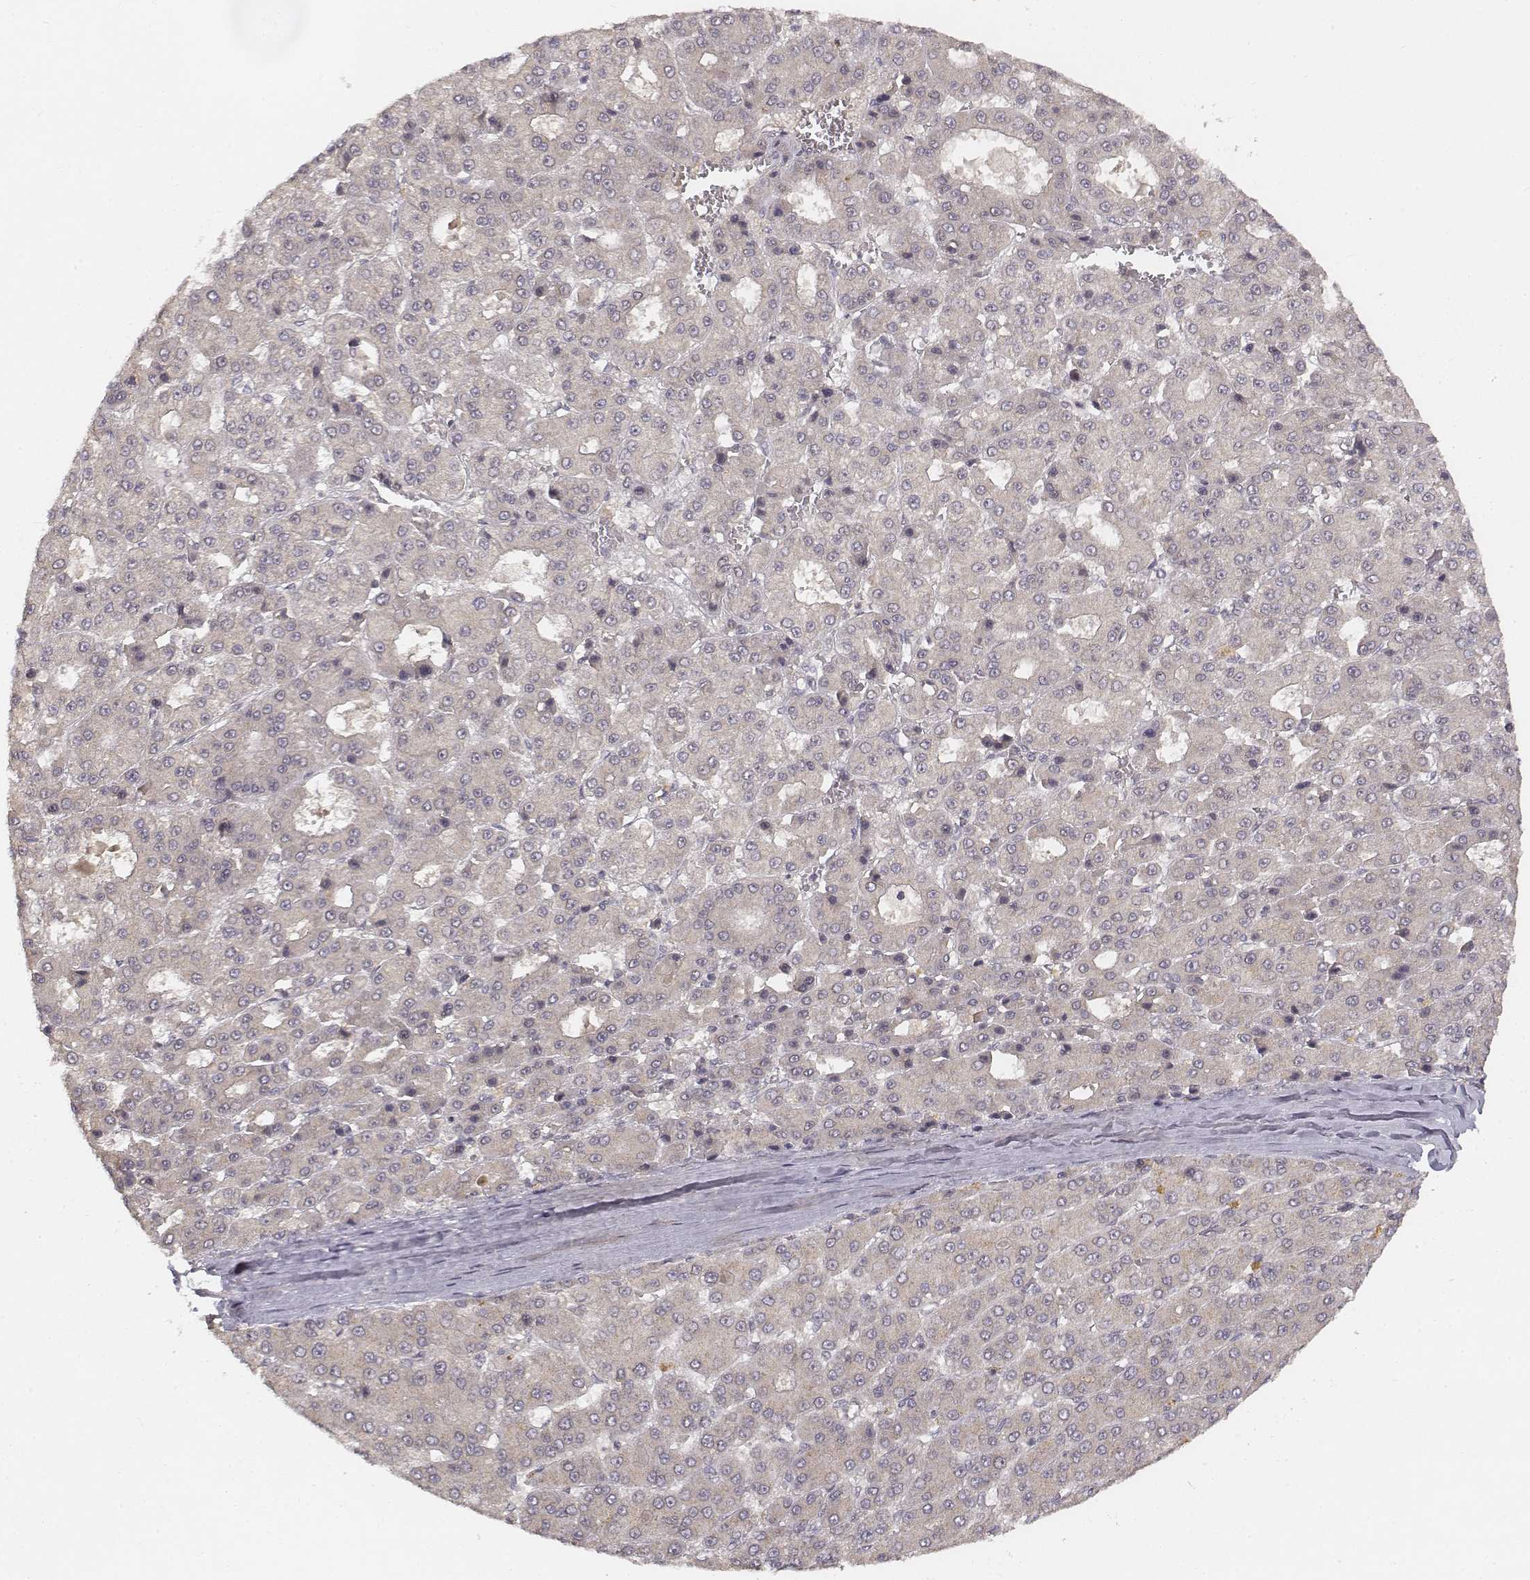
{"staining": {"intensity": "negative", "quantity": "none", "location": "none"}, "tissue": "liver cancer", "cell_type": "Tumor cells", "image_type": "cancer", "snomed": [{"axis": "morphology", "description": "Carcinoma, Hepatocellular, NOS"}, {"axis": "topography", "description": "Liver"}], "caption": "DAB (3,3'-diaminobenzidine) immunohistochemical staining of liver cancer exhibits no significant positivity in tumor cells.", "gene": "FANCD2", "patient": {"sex": "male", "age": 70}}